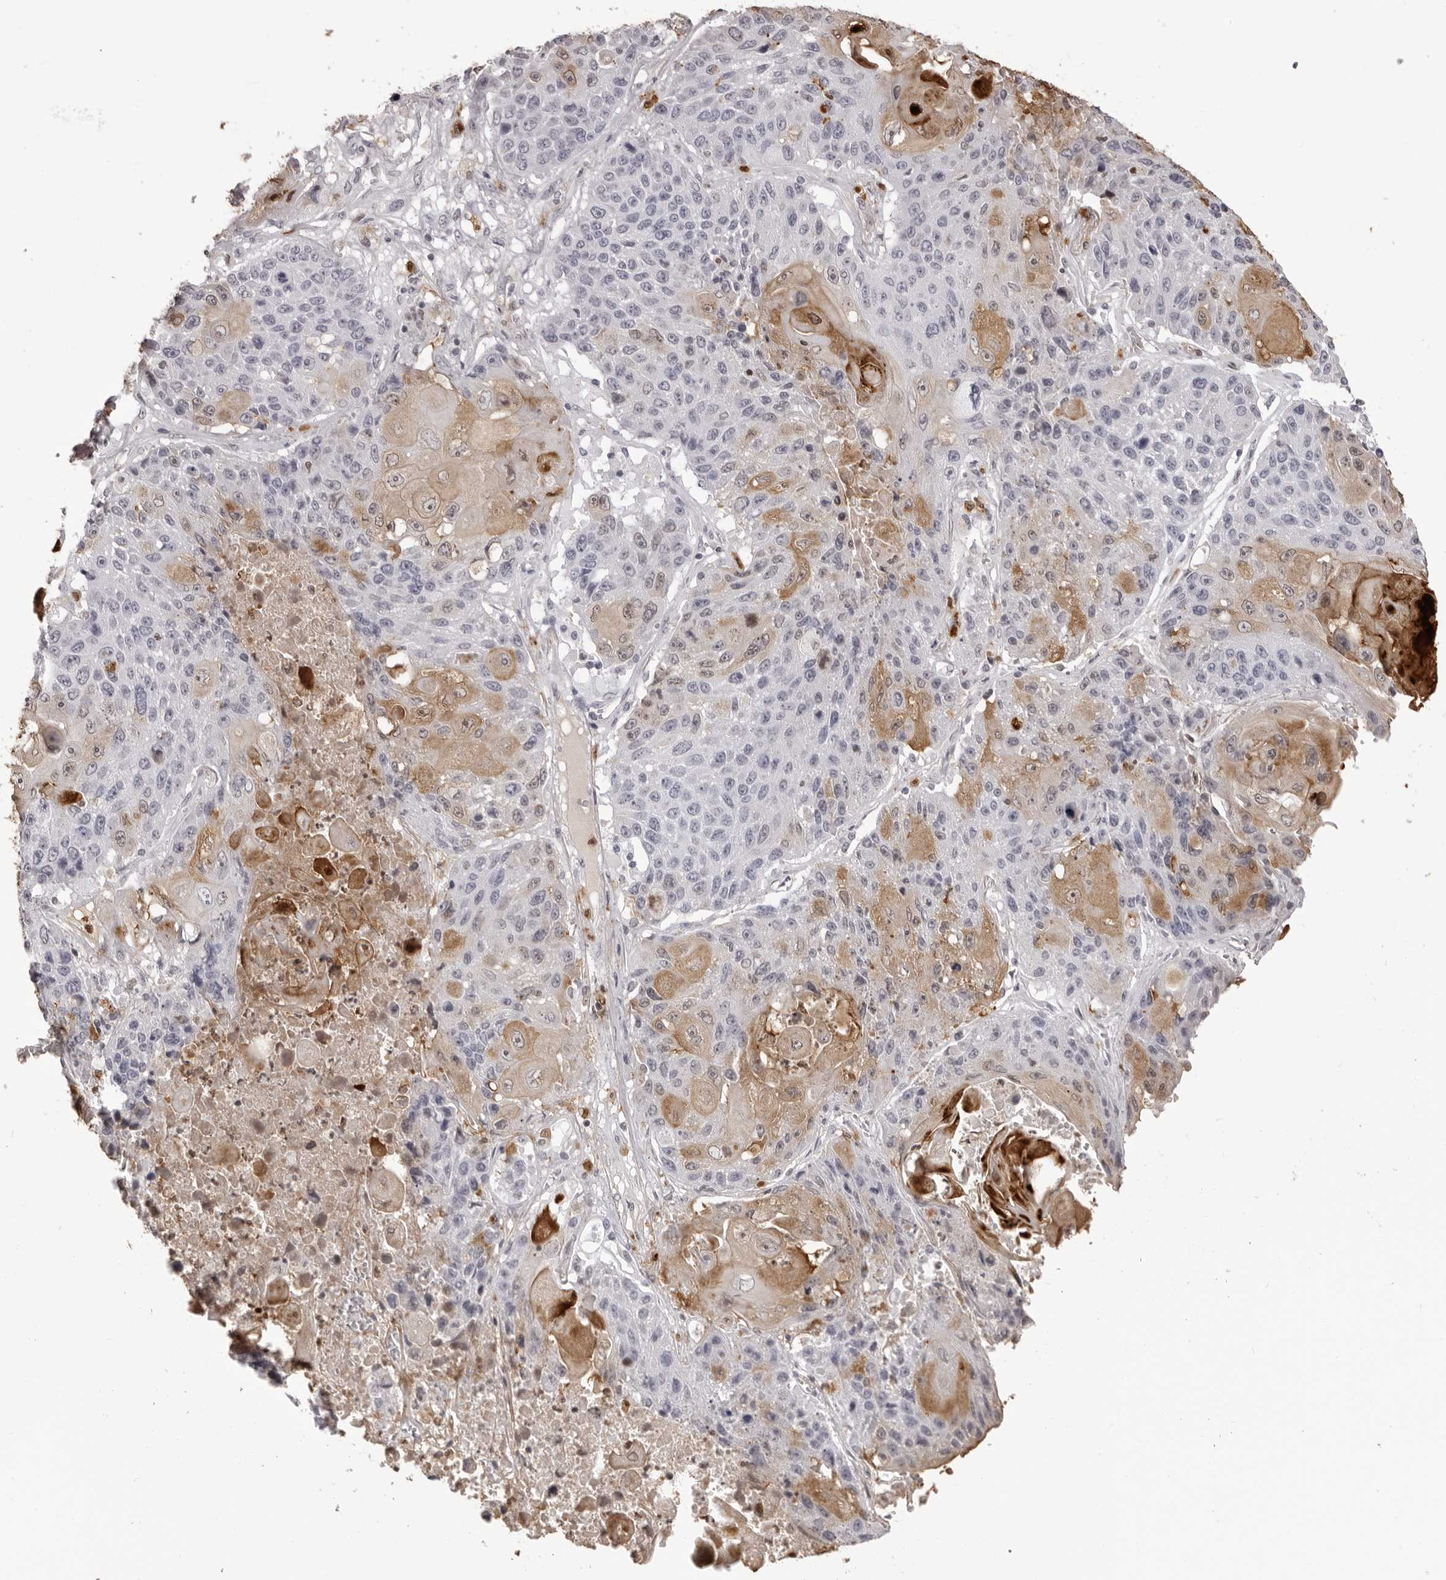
{"staining": {"intensity": "negative", "quantity": "none", "location": "none"}, "tissue": "lung cancer", "cell_type": "Tumor cells", "image_type": "cancer", "snomed": [{"axis": "morphology", "description": "Squamous cell carcinoma, NOS"}, {"axis": "topography", "description": "Lung"}], "caption": "Tumor cells are negative for protein expression in human lung cancer.", "gene": "IL31", "patient": {"sex": "male", "age": 61}}